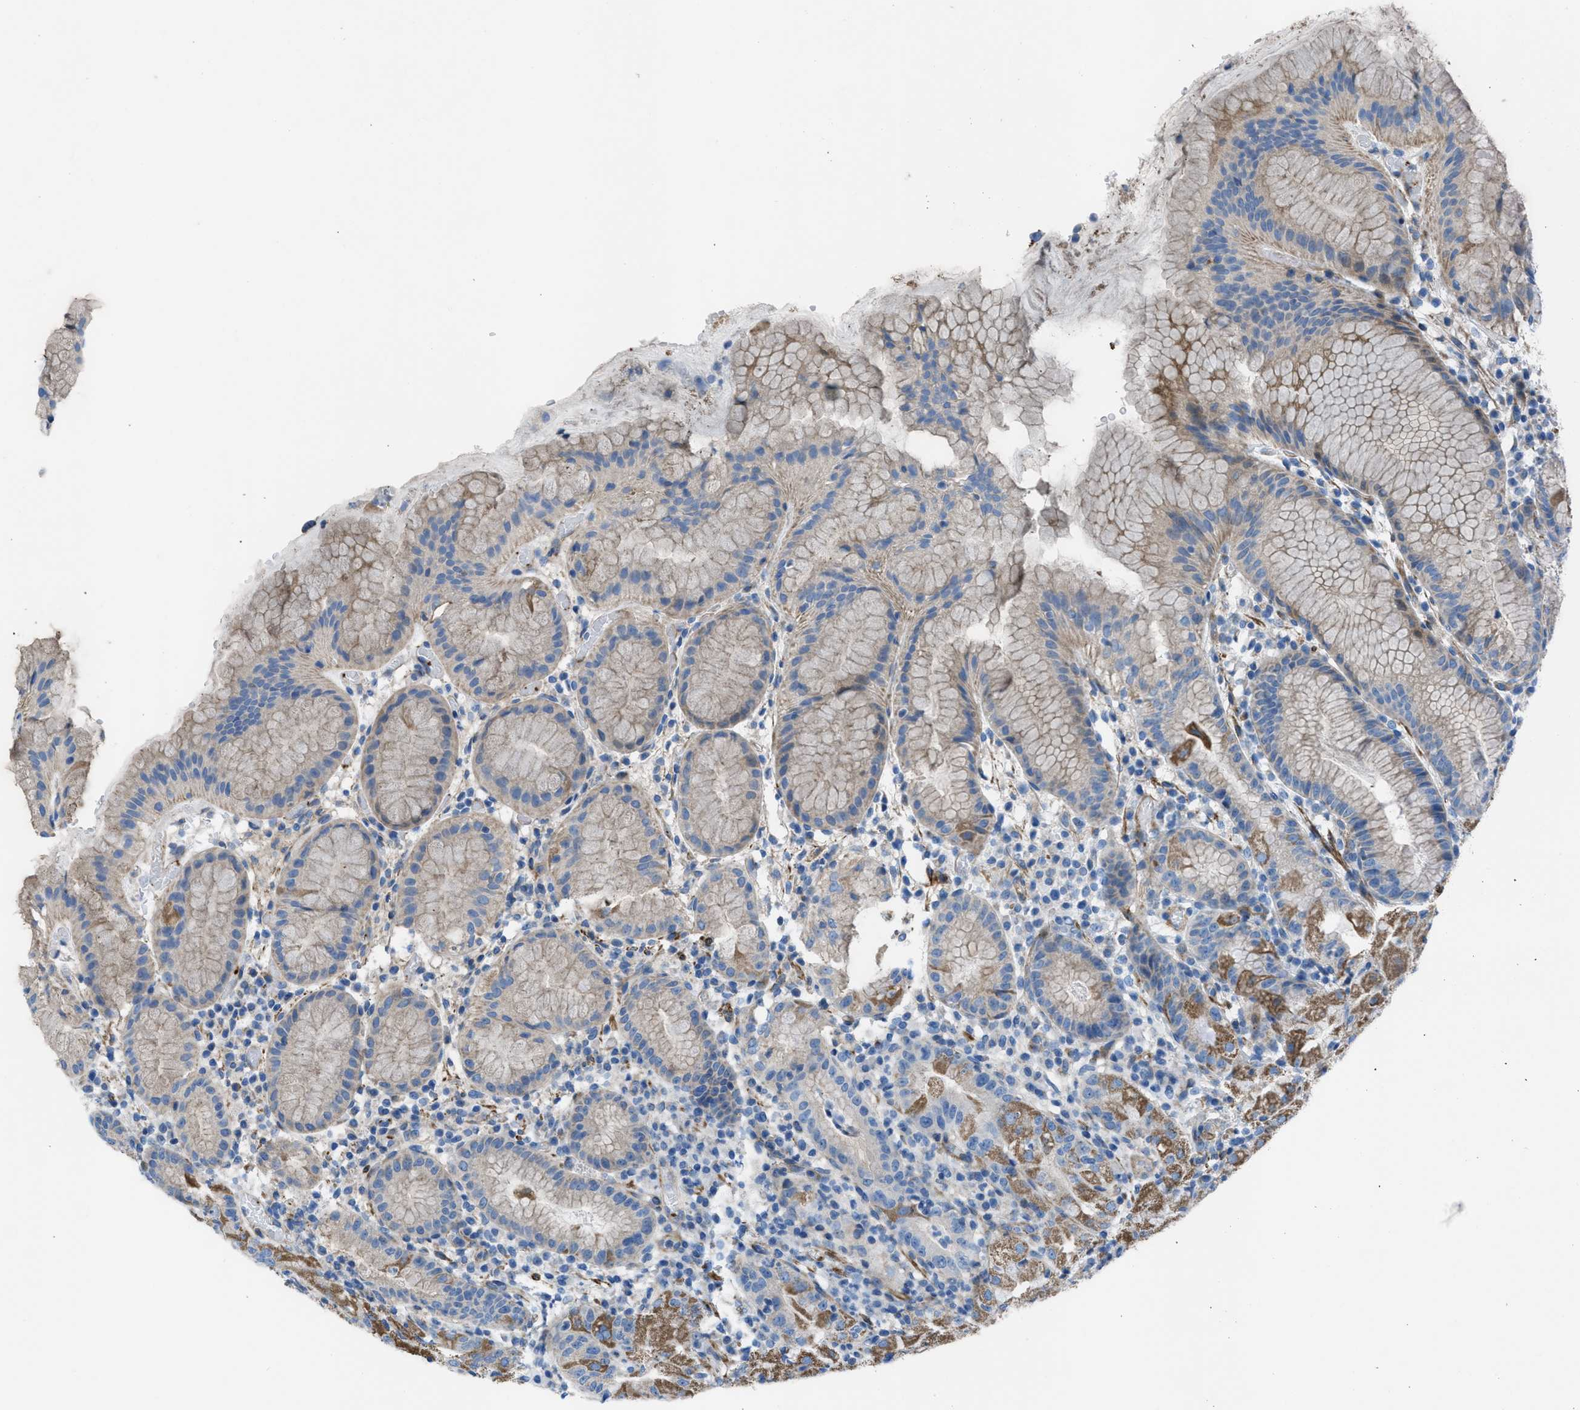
{"staining": {"intensity": "moderate", "quantity": "25%-75%", "location": "cytoplasmic/membranous"}, "tissue": "stomach", "cell_type": "Glandular cells", "image_type": "normal", "snomed": [{"axis": "morphology", "description": "Normal tissue, NOS"}, {"axis": "topography", "description": "Stomach"}, {"axis": "topography", "description": "Stomach, lower"}], "caption": "A micrograph of stomach stained for a protein displays moderate cytoplasmic/membranous brown staining in glandular cells. The staining was performed using DAB, with brown indicating positive protein expression. Nuclei are stained blue with hematoxylin.", "gene": "KCNH7", "patient": {"sex": "female", "age": 75}}